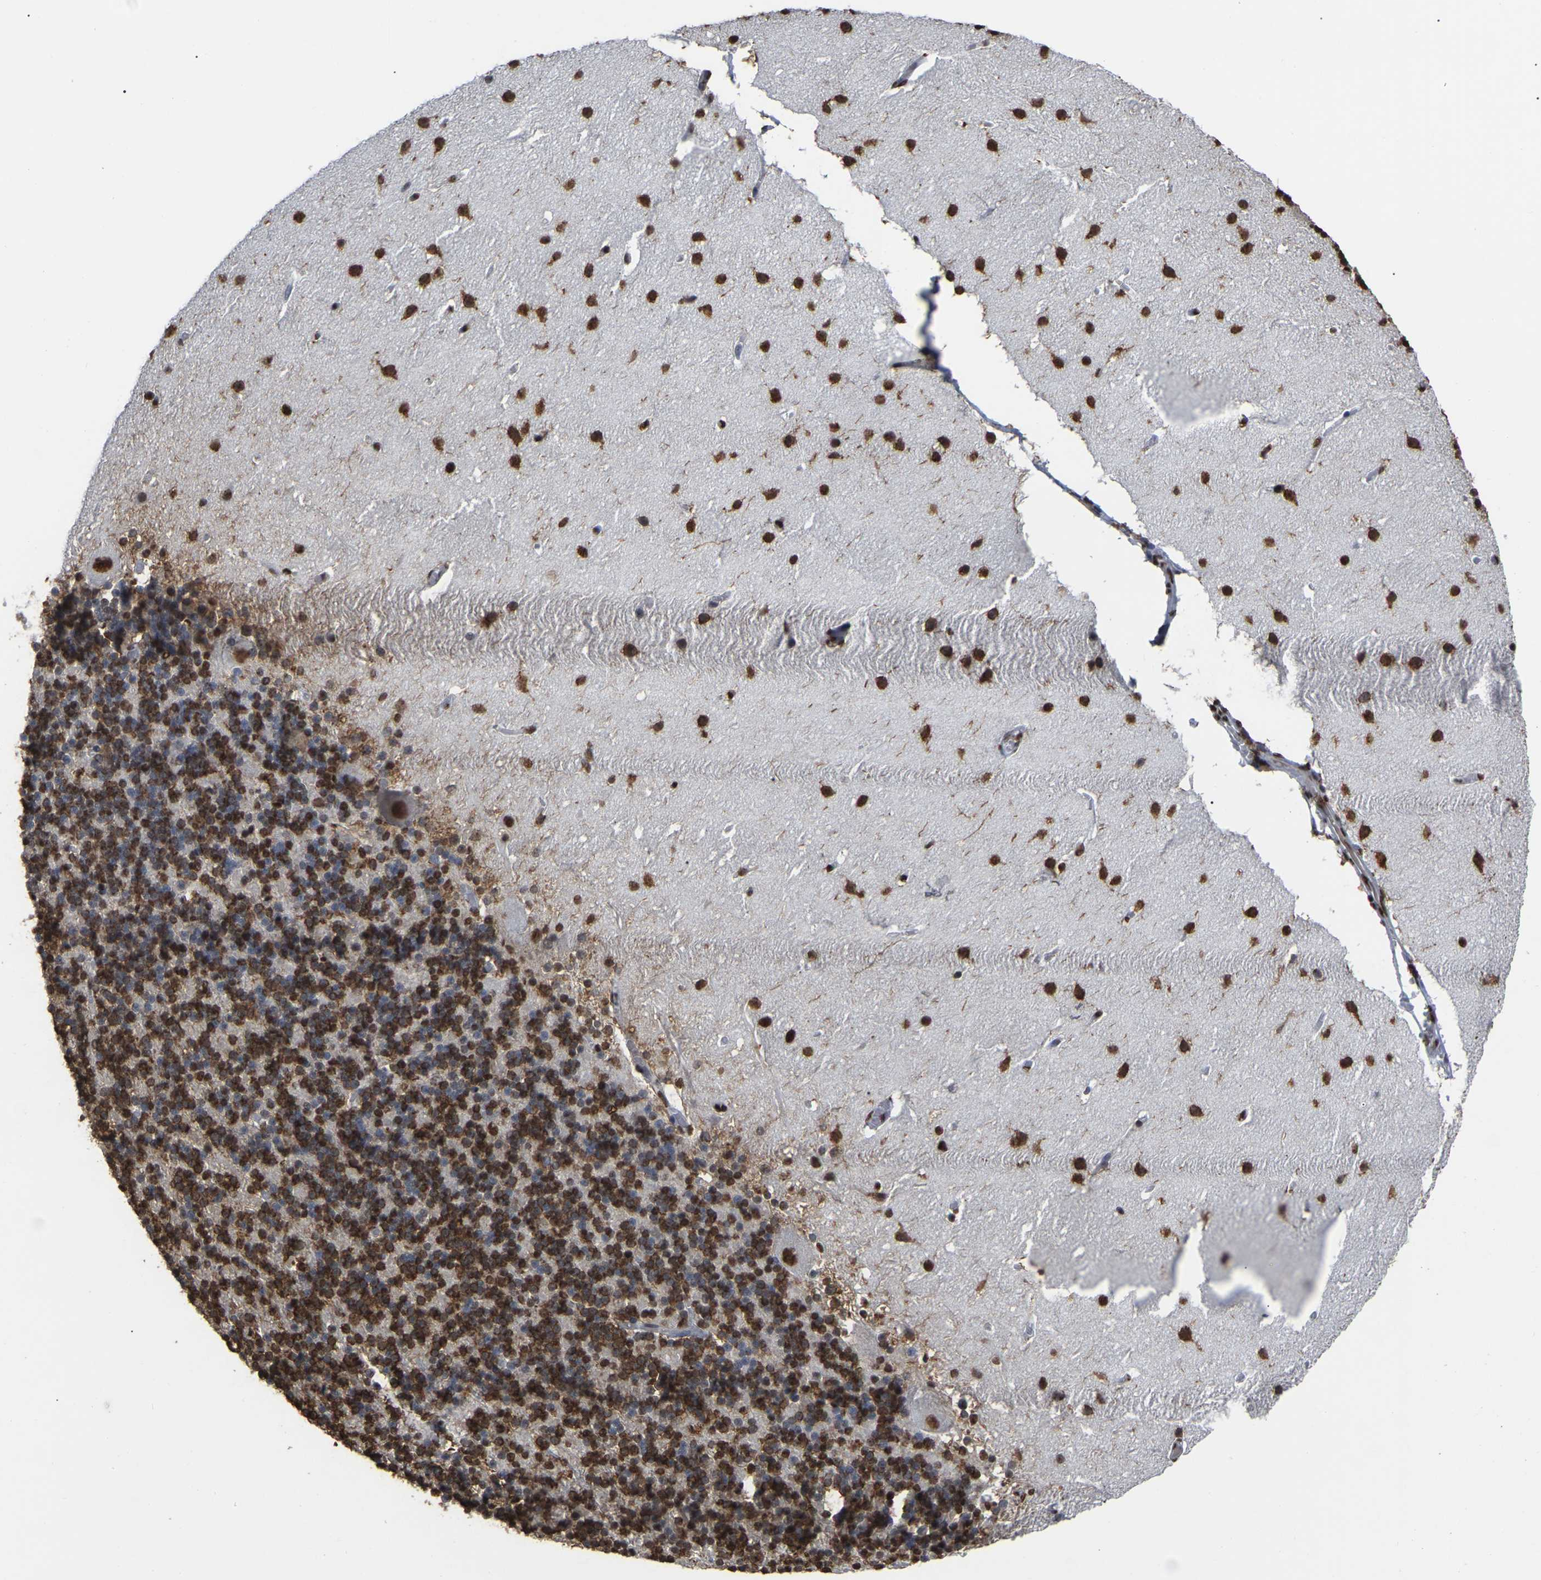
{"staining": {"intensity": "strong", "quantity": ">75%", "location": "cytoplasmic/membranous,nuclear"}, "tissue": "cerebellum", "cell_type": "Cells in granular layer", "image_type": "normal", "snomed": [{"axis": "morphology", "description": "Normal tissue, NOS"}, {"axis": "topography", "description": "Cerebellum"}], "caption": "A micrograph showing strong cytoplasmic/membranous,nuclear expression in approximately >75% of cells in granular layer in normal cerebellum, as visualized by brown immunohistochemical staining.", "gene": "RBL2", "patient": {"sex": "female", "age": 19}}